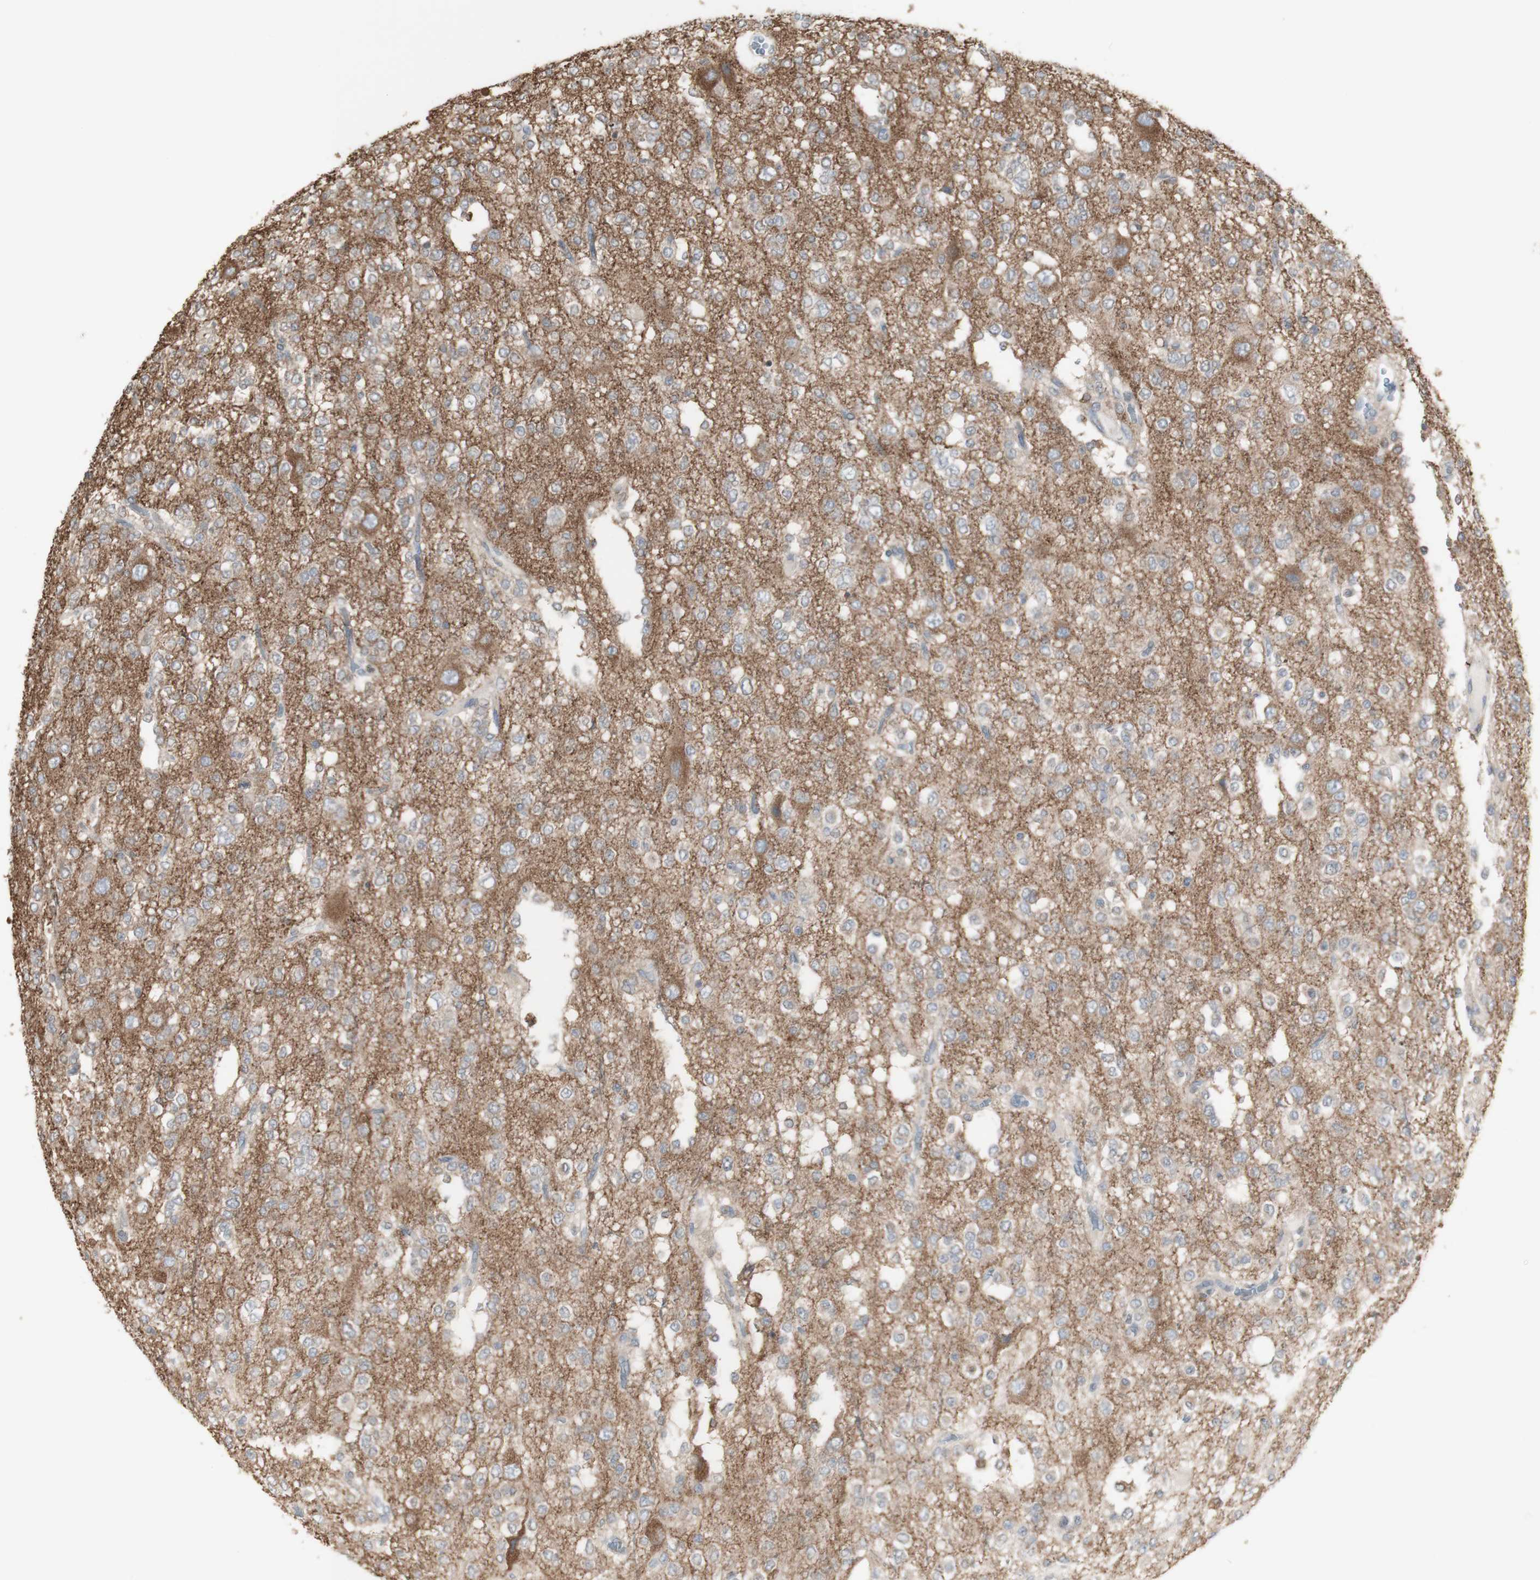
{"staining": {"intensity": "negative", "quantity": "none", "location": "none"}, "tissue": "glioma", "cell_type": "Tumor cells", "image_type": "cancer", "snomed": [{"axis": "morphology", "description": "Glioma, malignant, Low grade"}, {"axis": "topography", "description": "Brain"}], "caption": "Immunohistochemical staining of human glioma exhibits no significant staining in tumor cells.", "gene": "ATP6V1E1", "patient": {"sex": "male", "age": 38}}